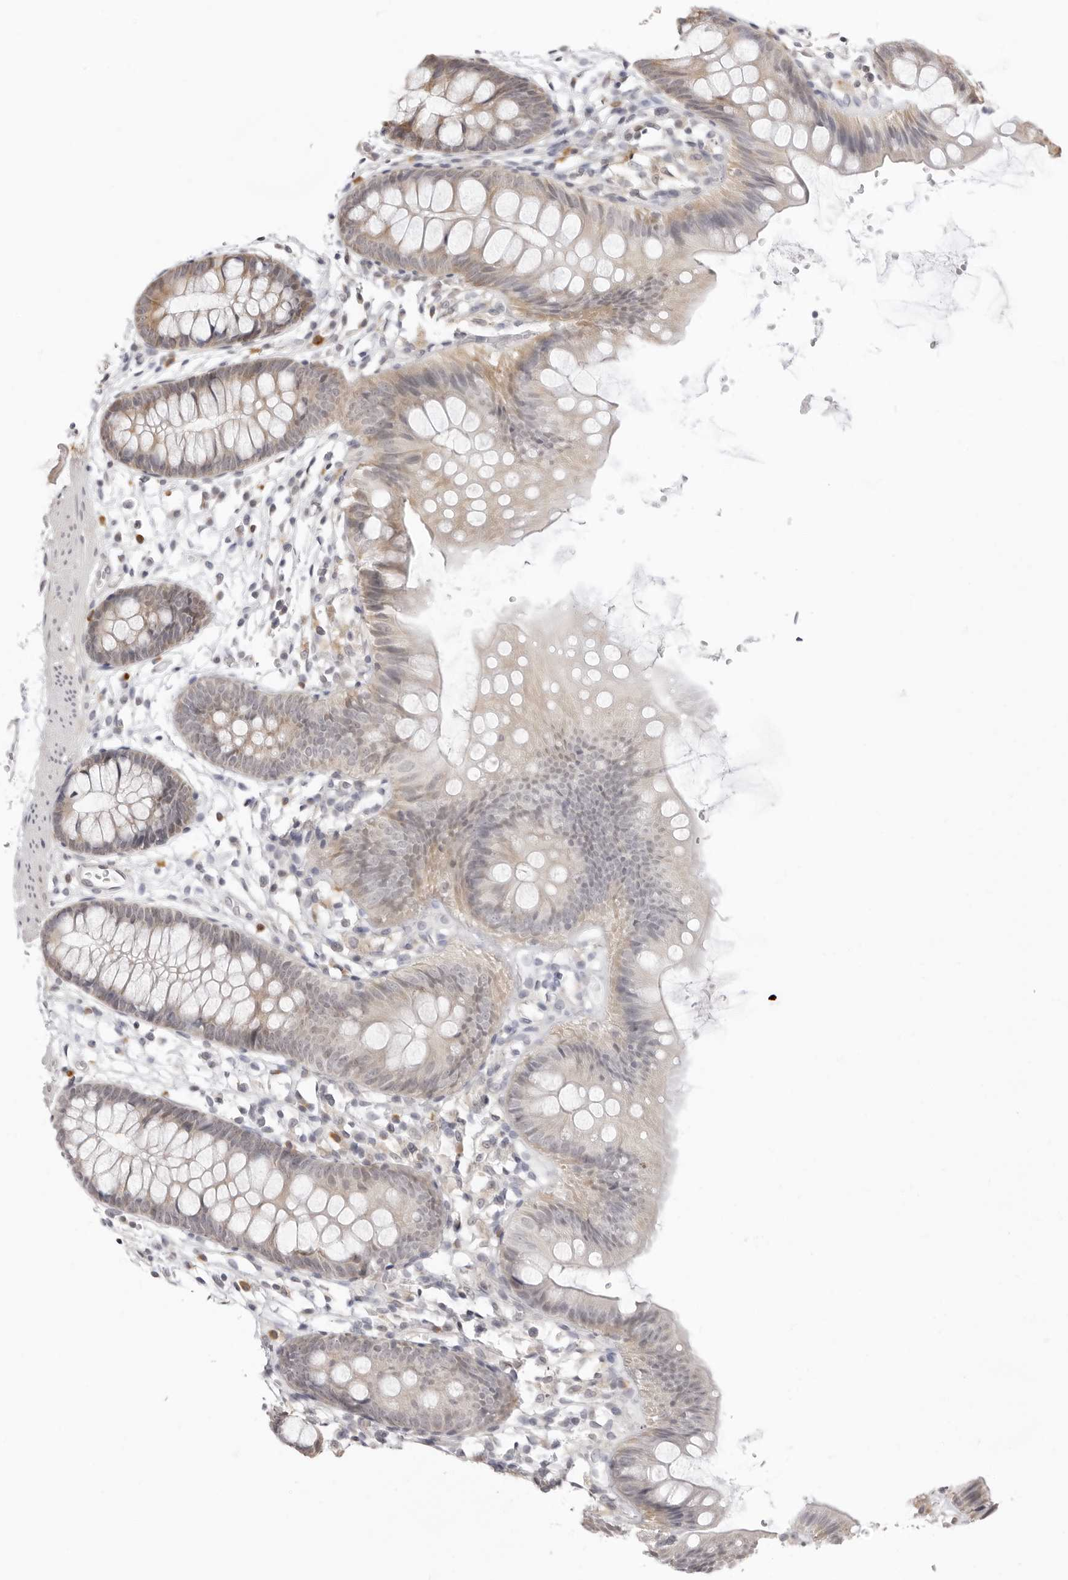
{"staining": {"intensity": "negative", "quantity": "none", "location": "none"}, "tissue": "colon", "cell_type": "Endothelial cells", "image_type": "normal", "snomed": [{"axis": "morphology", "description": "Normal tissue, NOS"}, {"axis": "topography", "description": "Colon"}], "caption": "Micrograph shows no protein positivity in endothelial cells of normal colon.", "gene": "FDPS", "patient": {"sex": "male", "age": 56}}